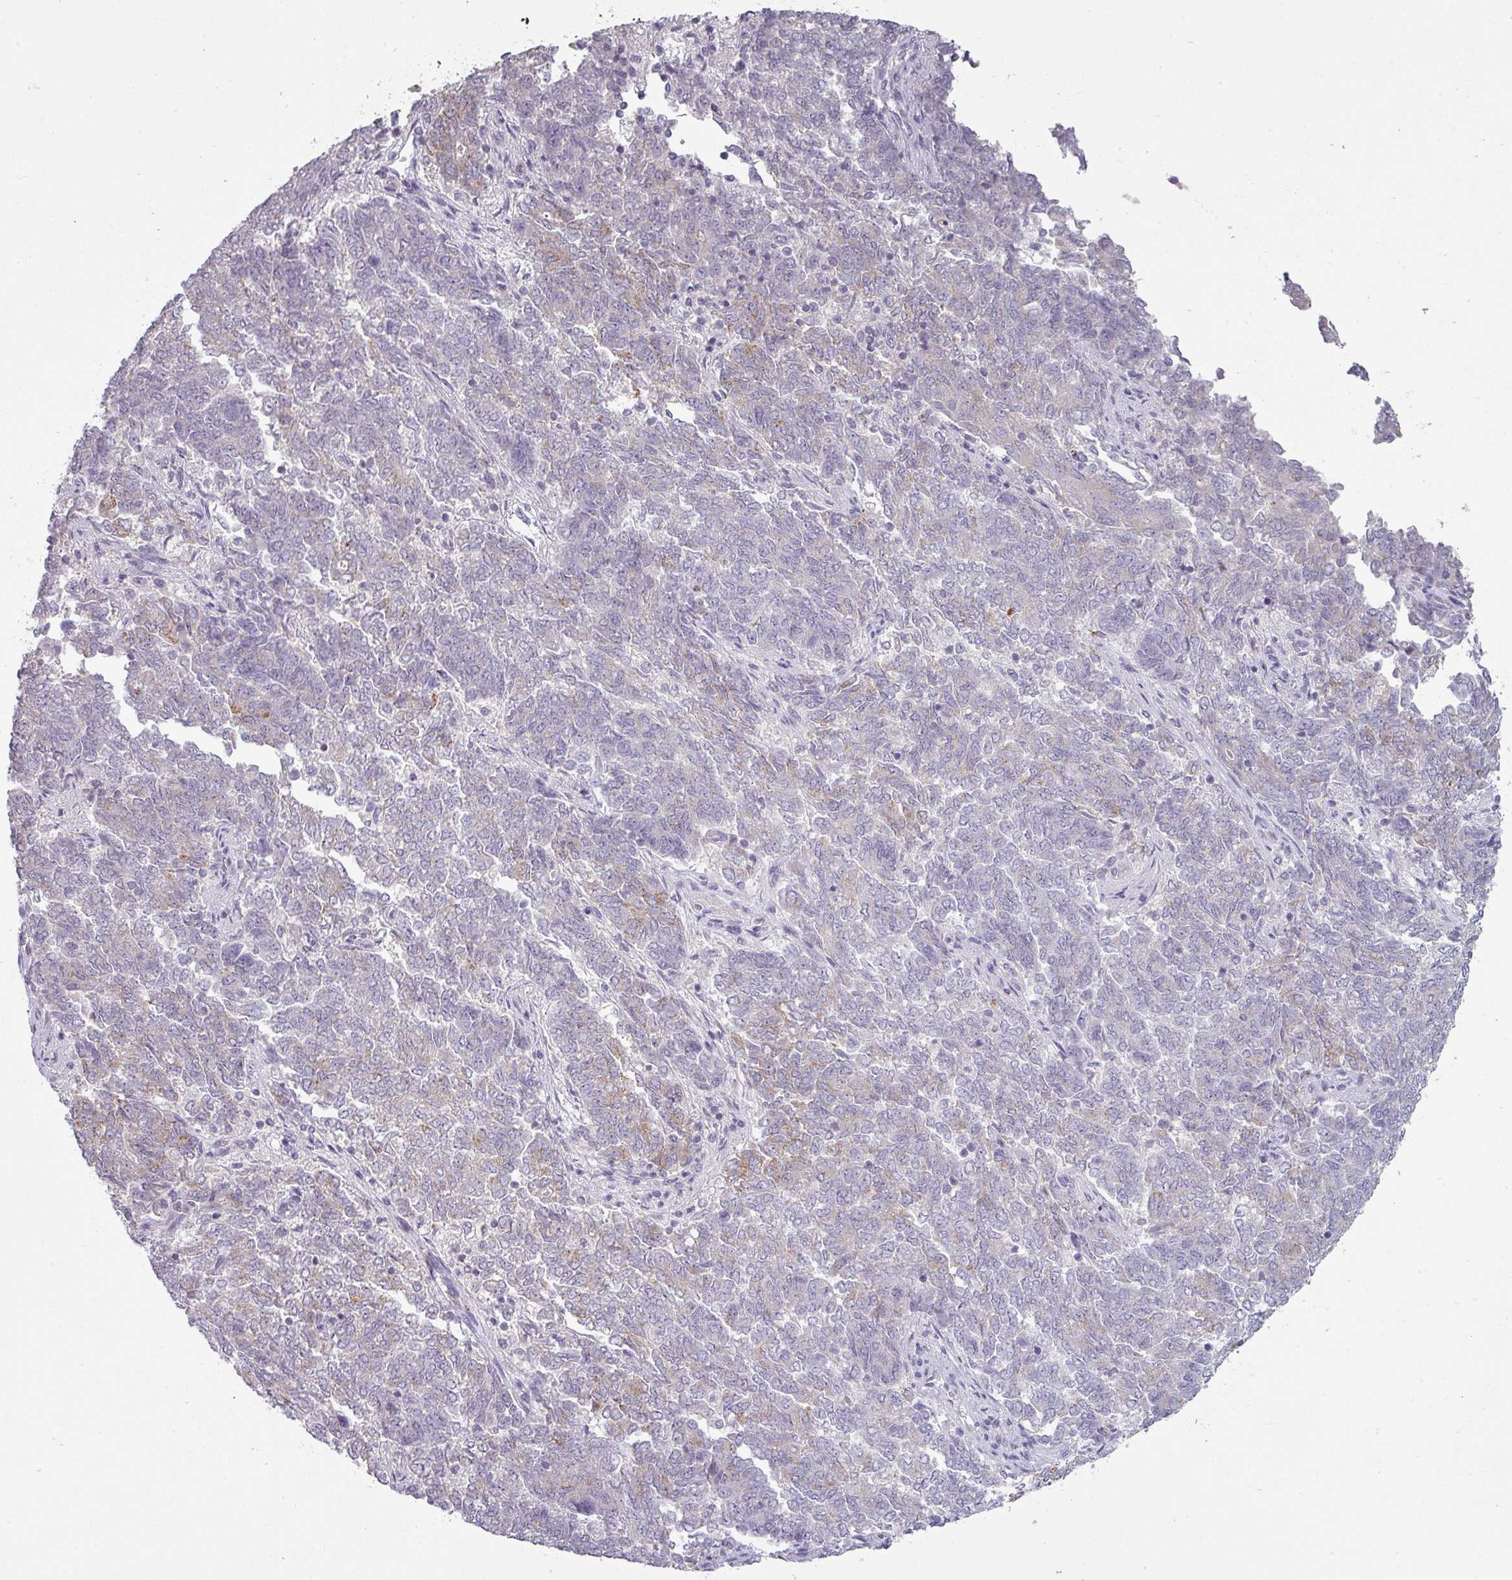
{"staining": {"intensity": "moderate", "quantity": "<25%", "location": "cytoplasmic/membranous"}, "tissue": "endometrial cancer", "cell_type": "Tumor cells", "image_type": "cancer", "snomed": [{"axis": "morphology", "description": "Adenocarcinoma, NOS"}, {"axis": "topography", "description": "Endometrium"}], "caption": "Protein analysis of endometrial cancer (adenocarcinoma) tissue displays moderate cytoplasmic/membranous positivity in approximately <25% of tumor cells. (brown staining indicates protein expression, while blue staining denotes nuclei).", "gene": "MAGEC3", "patient": {"sex": "female", "age": 80}}